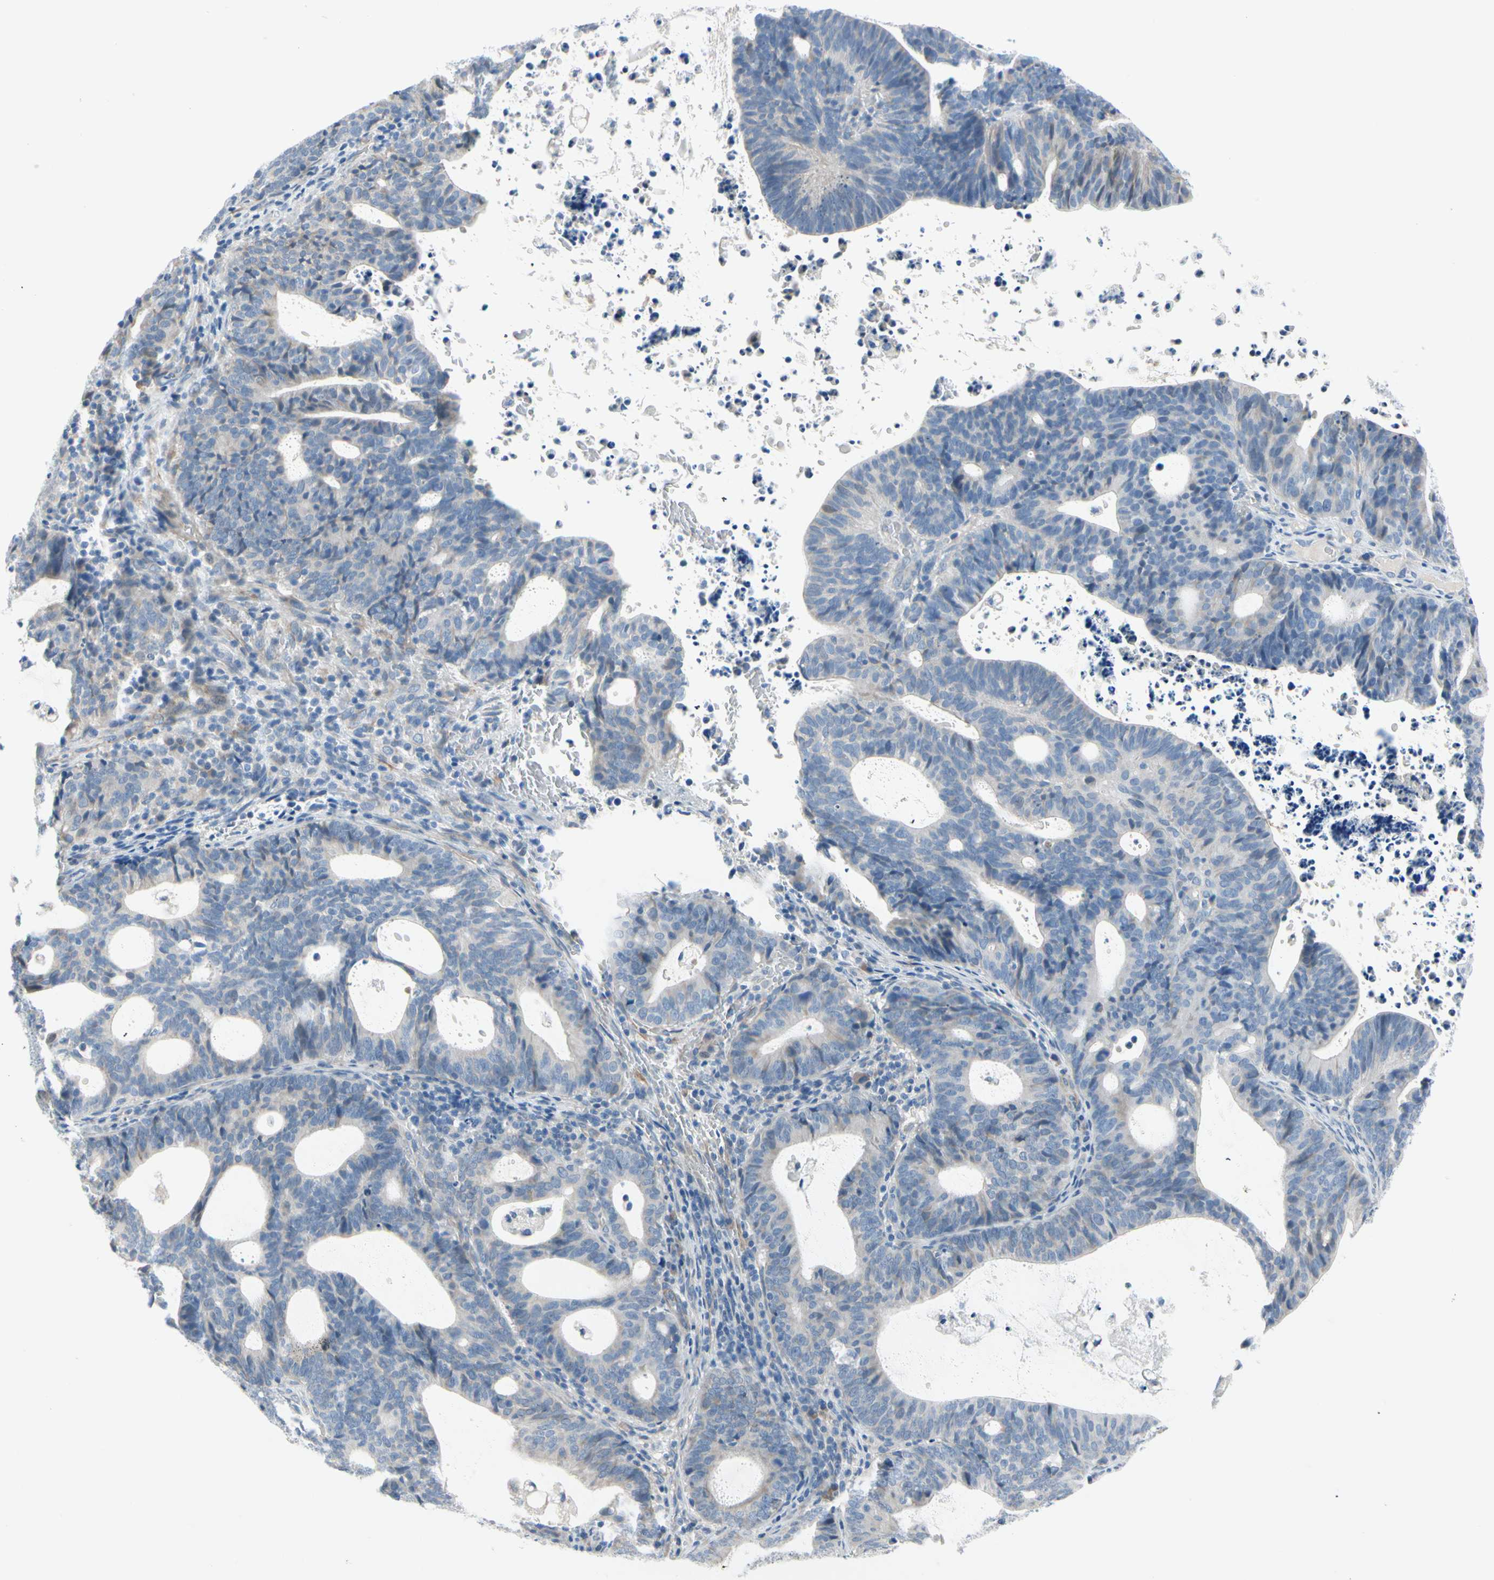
{"staining": {"intensity": "weak", "quantity": "<25%", "location": "cytoplasmic/membranous"}, "tissue": "endometrial cancer", "cell_type": "Tumor cells", "image_type": "cancer", "snomed": [{"axis": "morphology", "description": "Adenocarcinoma, NOS"}, {"axis": "topography", "description": "Uterus"}], "caption": "Tumor cells are negative for brown protein staining in adenocarcinoma (endometrial).", "gene": "FCER2", "patient": {"sex": "female", "age": 83}}